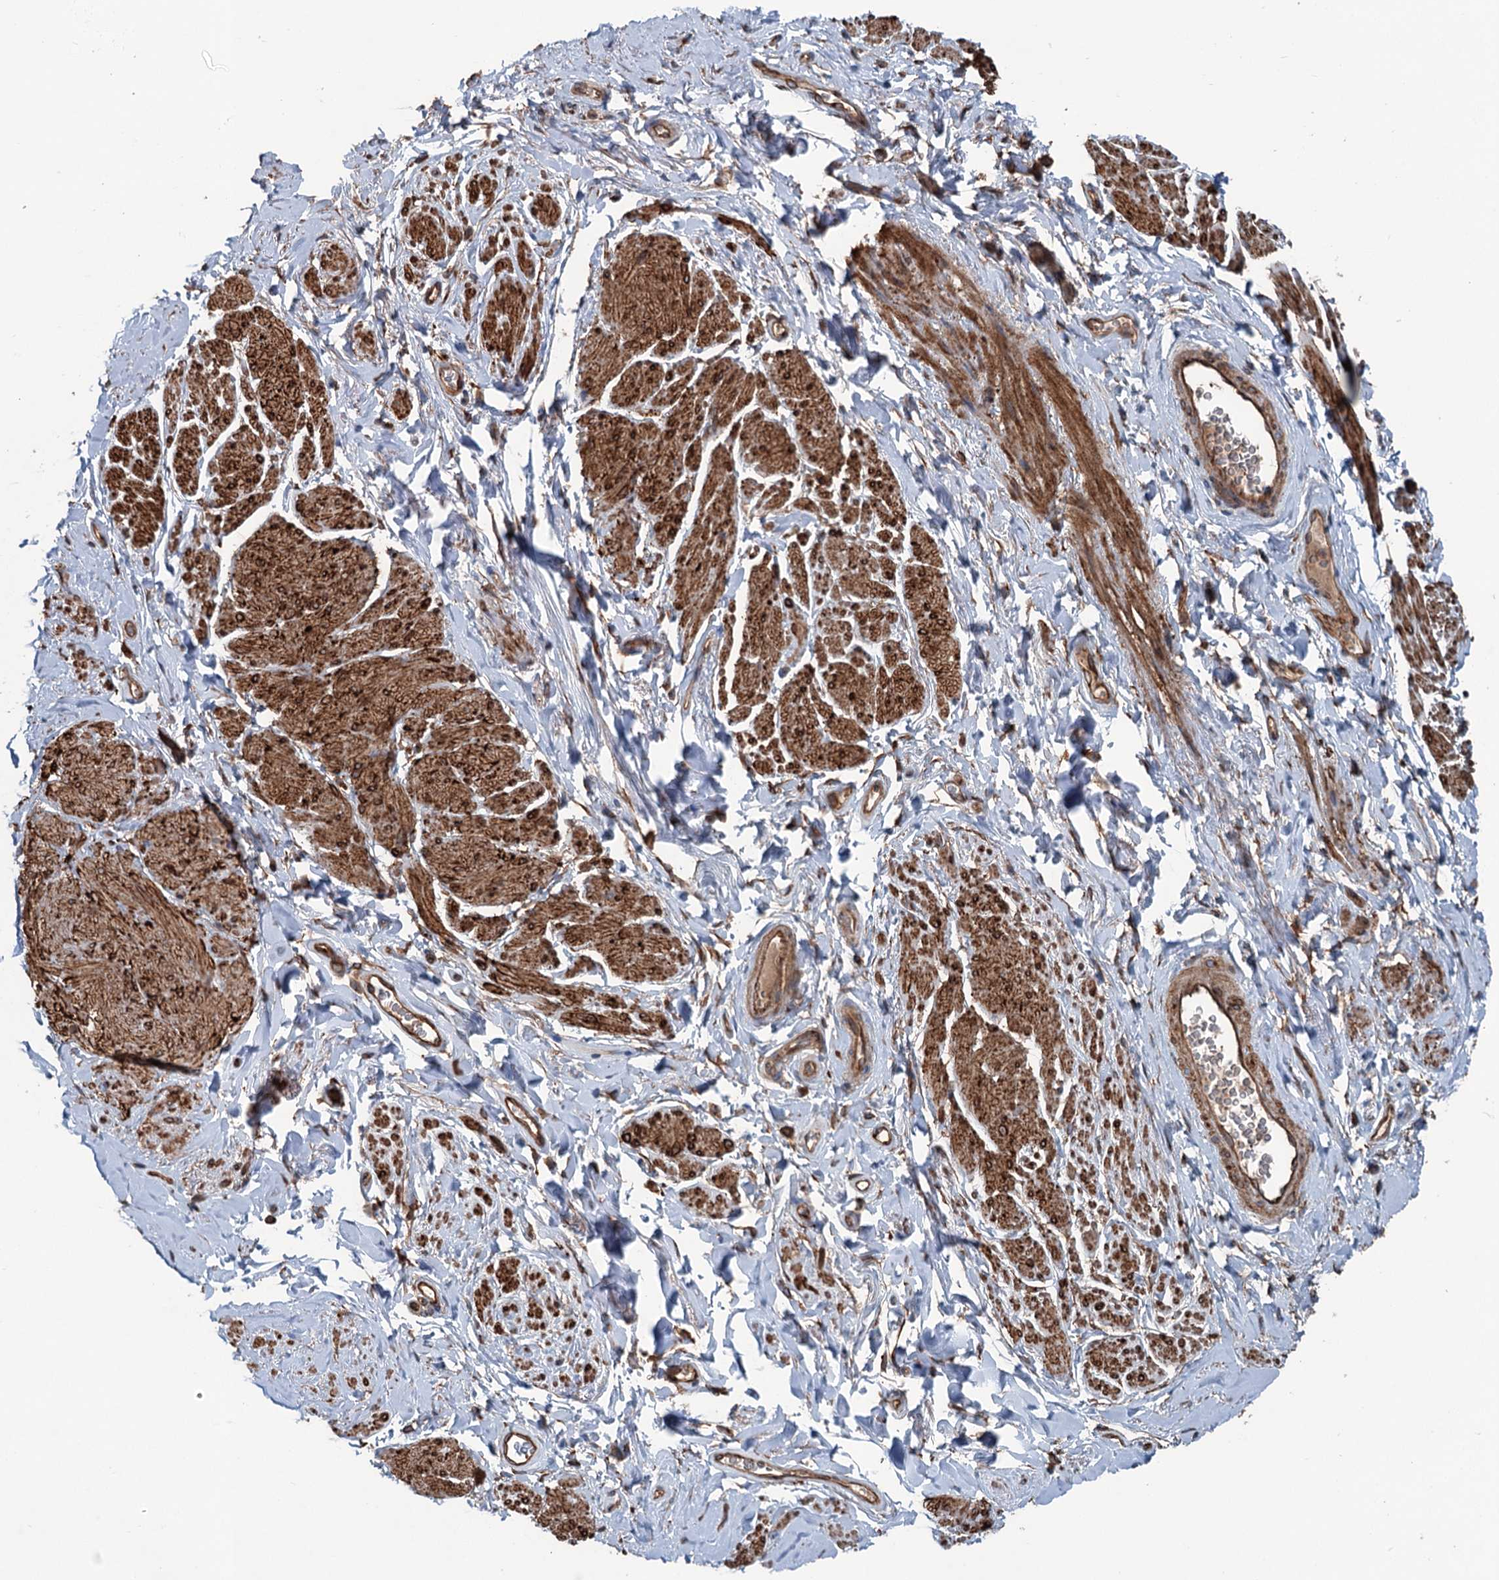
{"staining": {"intensity": "strong", "quantity": ">75%", "location": "cytoplasmic/membranous"}, "tissue": "smooth muscle", "cell_type": "Smooth muscle cells", "image_type": "normal", "snomed": [{"axis": "morphology", "description": "Normal tissue, NOS"}, {"axis": "topography", "description": "Smooth muscle"}, {"axis": "topography", "description": "Peripheral nerve tissue"}], "caption": "This photomicrograph exhibits immunohistochemistry (IHC) staining of normal human smooth muscle, with high strong cytoplasmic/membranous positivity in approximately >75% of smooth muscle cells.", "gene": "CALCOCO1", "patient": {"sex": "male", "age": 69}}